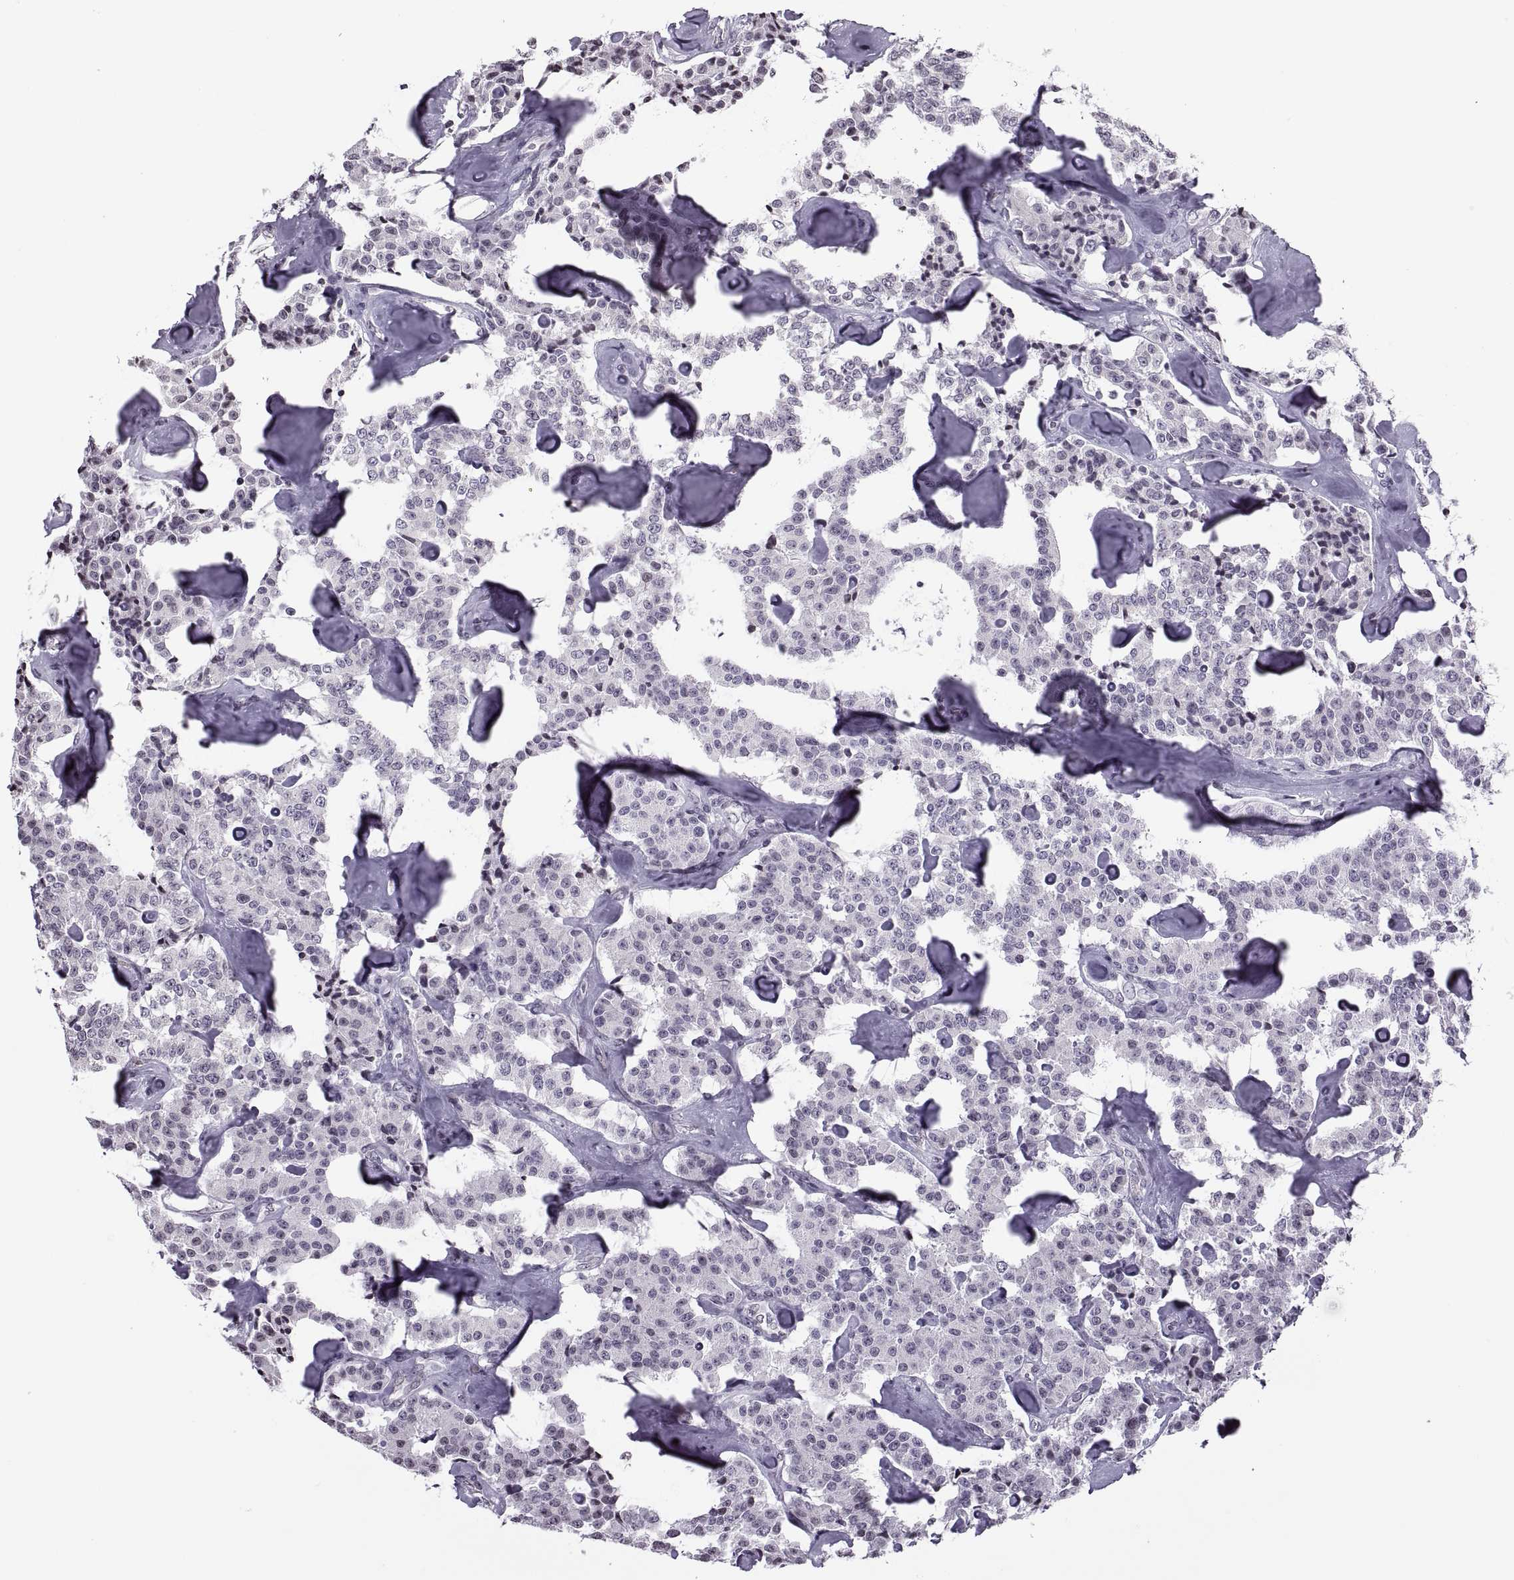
{"staining": {"intensity": "negative", "quantity": "none", "location": "none"}, "tissue": "carcinoid", "cell_type": "Tumor cells", "image_type": "cancer", "snomed": [{"axis": "morphology", "description": "Carcinoid, malignant, NOS"}, {"axis": "topography", "description": "Pancreas"}], "caption": "Micrograph shows no protein expression in tumor cells of malignant carcinoid tissue.", "gene": "H1-8", "patient": {"sex": "male", "age": 41}}